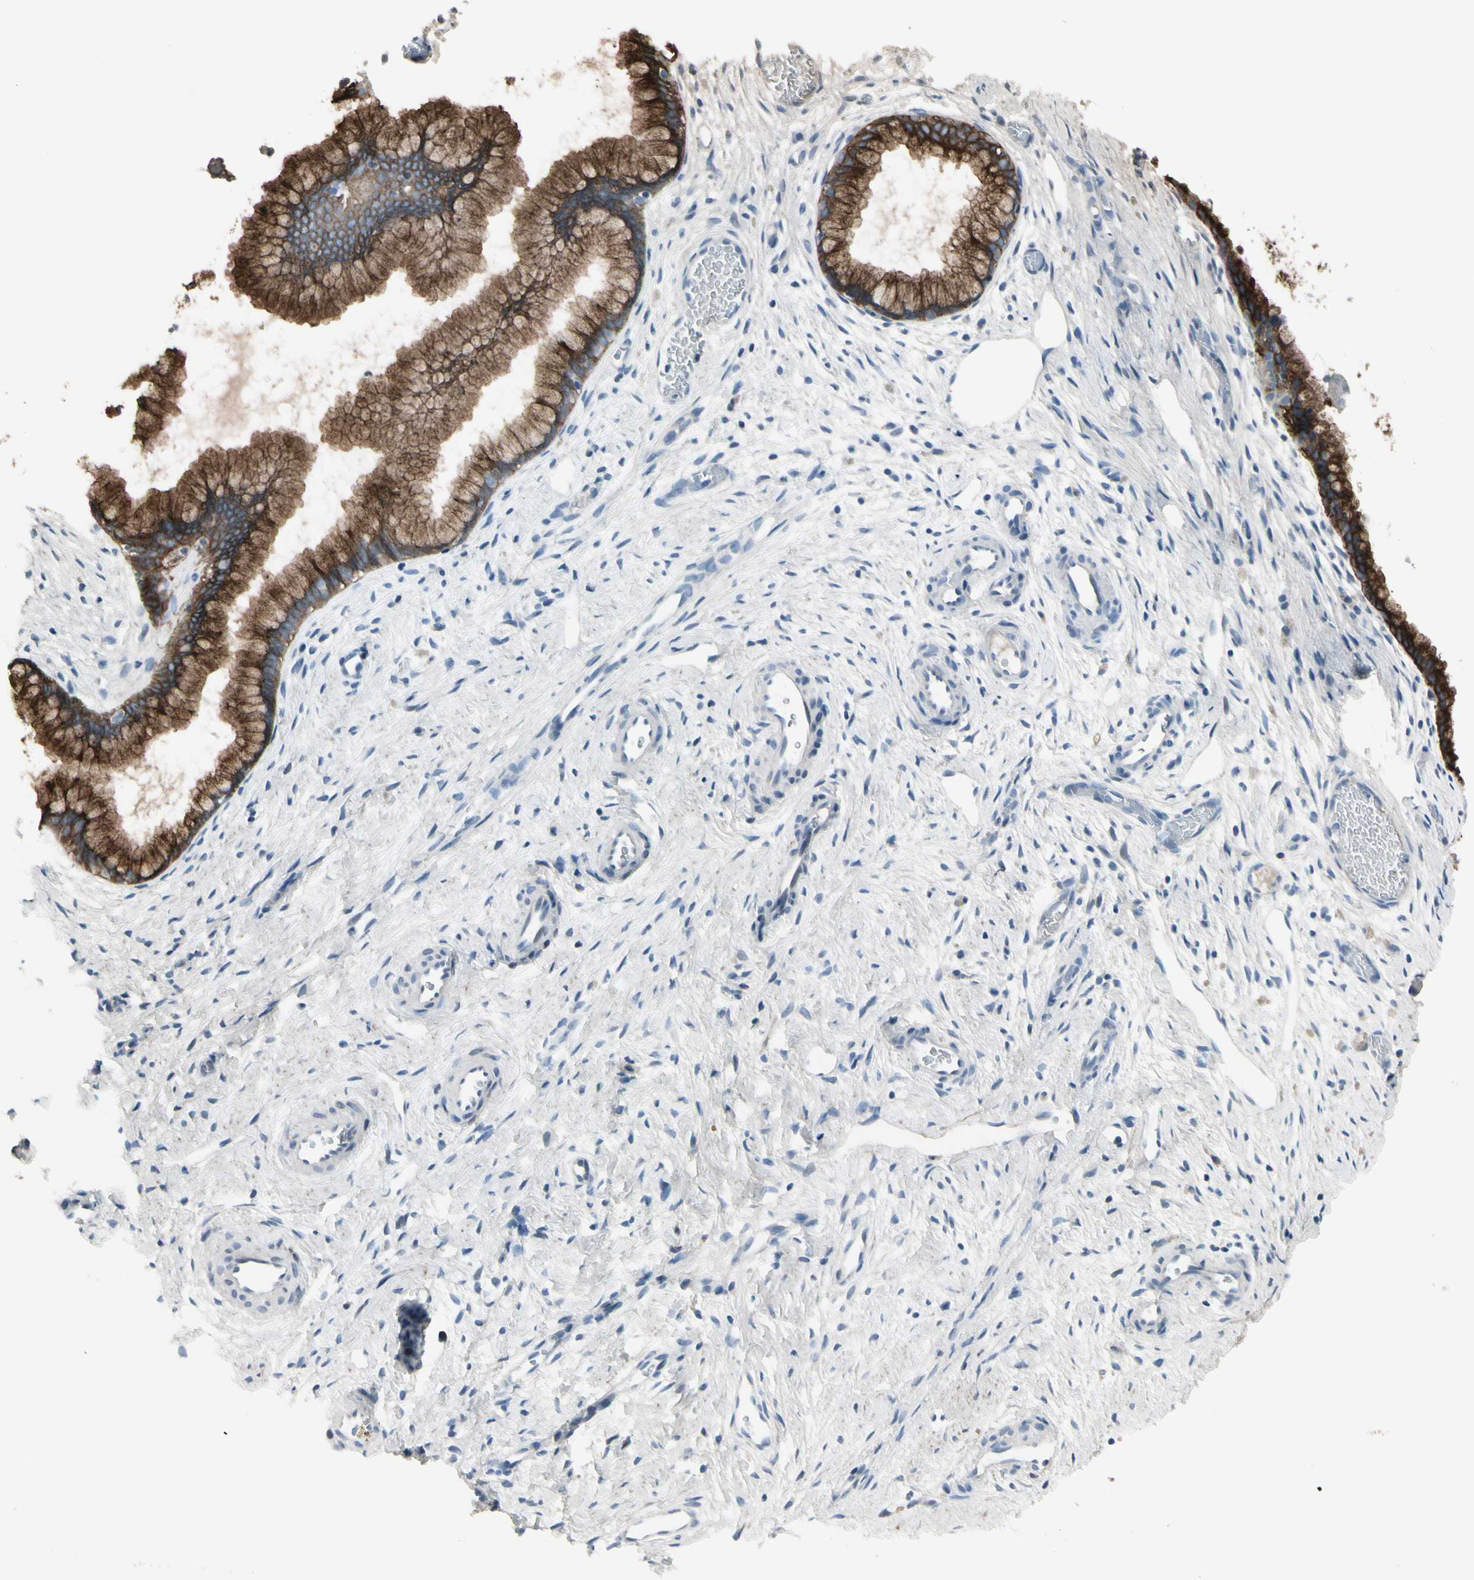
{"staining": {"intensity": "strong", "quantity": ">75%", "location": "cytoplasmic/membranous"}, "tissue": "cervix", "cell_type": "Glandular cells", "image_type": "normal", "snomed": [{"axis": "morphology", "description": "Normal tissue, NOS"}, {"axis": "topography", "description": "Cervix"}], "caption": "Protein analysis of unremarkable cervix demonstrates strong cytoplasmic/membranous positivity in approximately >75% of glandular cells.", "gene": "PIGR", "patient": {"sex": "female", "age": 65}}